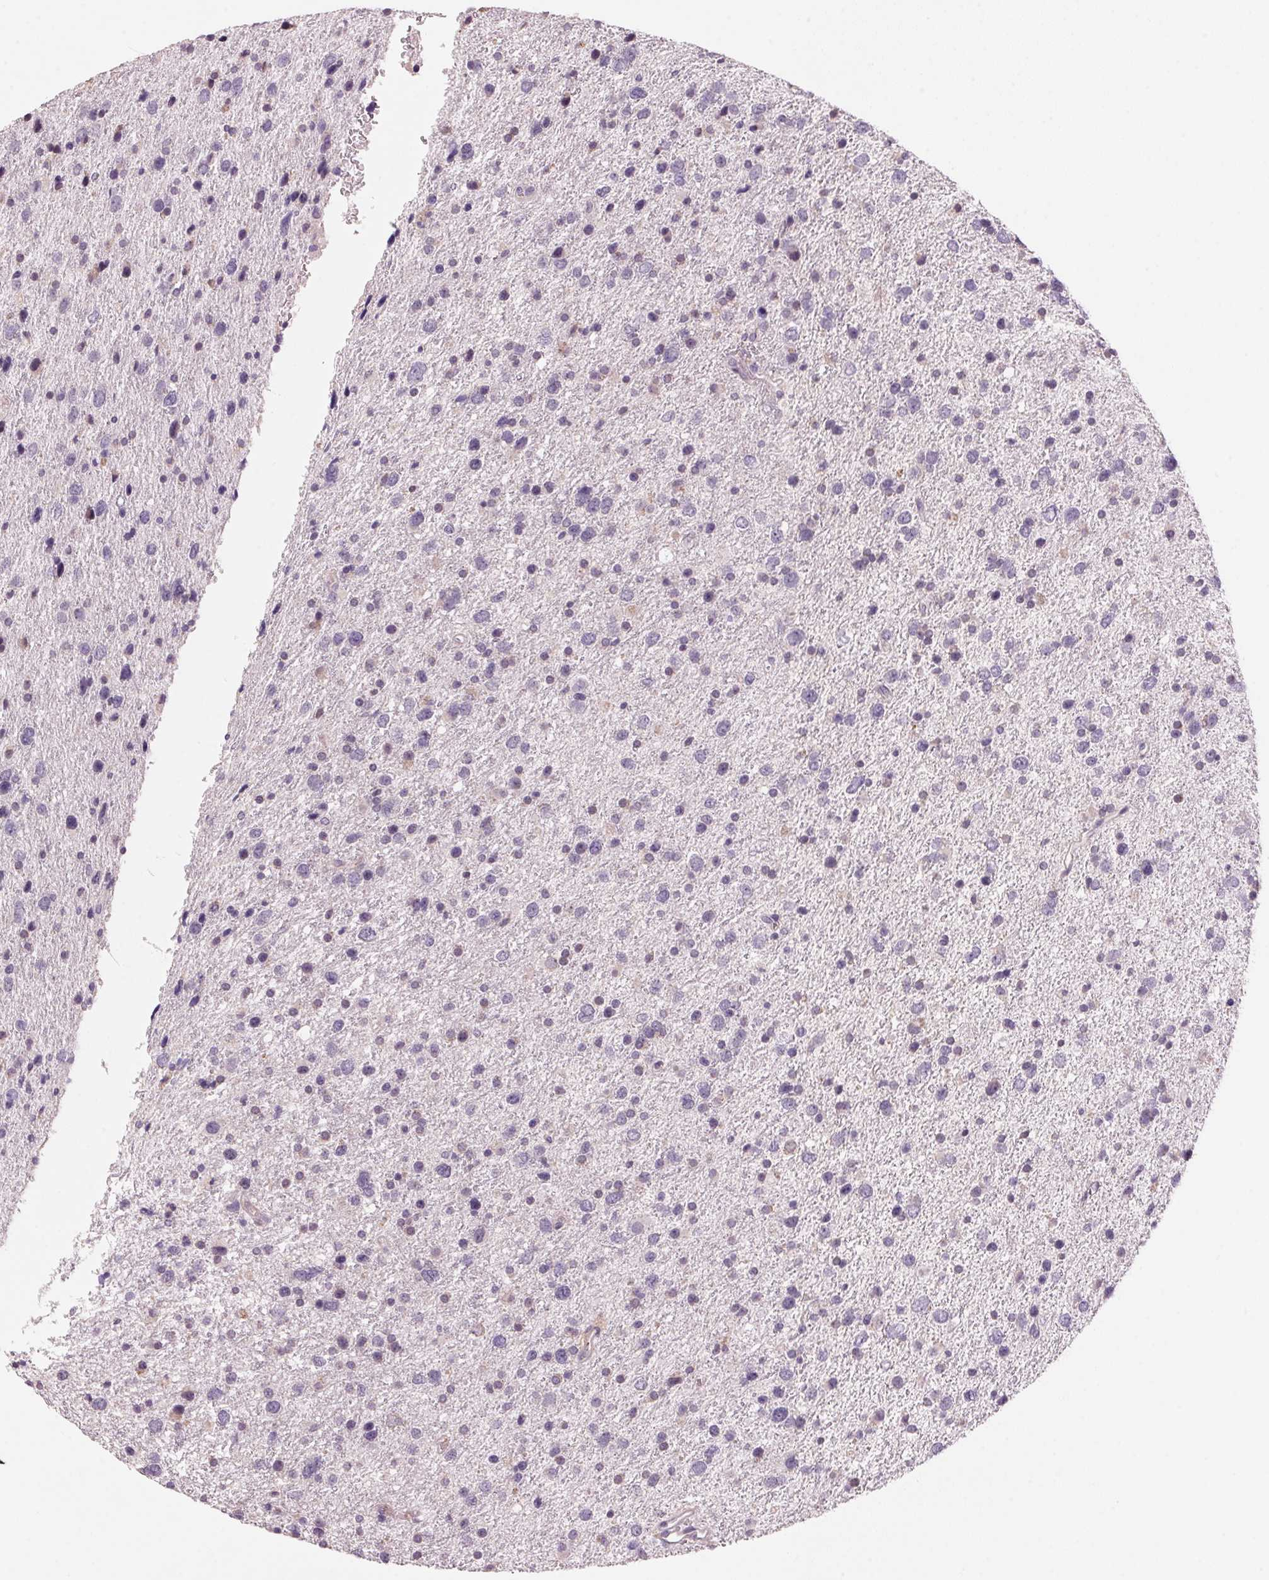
{"staining": {"intensity": "negative", "quantity": "none", "location": "none"}, "tissue": "glioma", "cell_type": "Tumor cells", "image_type": "cancer", "snomed": [{"axis": "morphology", "description": "Glioma, malignant, Low grade"}, {"axis": "topography", "description": "Brain"}], "caption": "This is an immunohistochemistry micrograph of human glioma. There is no expression in tumor cells.", "gene": "ADAM20", "patient": {"sex": "female", "age": 55}}